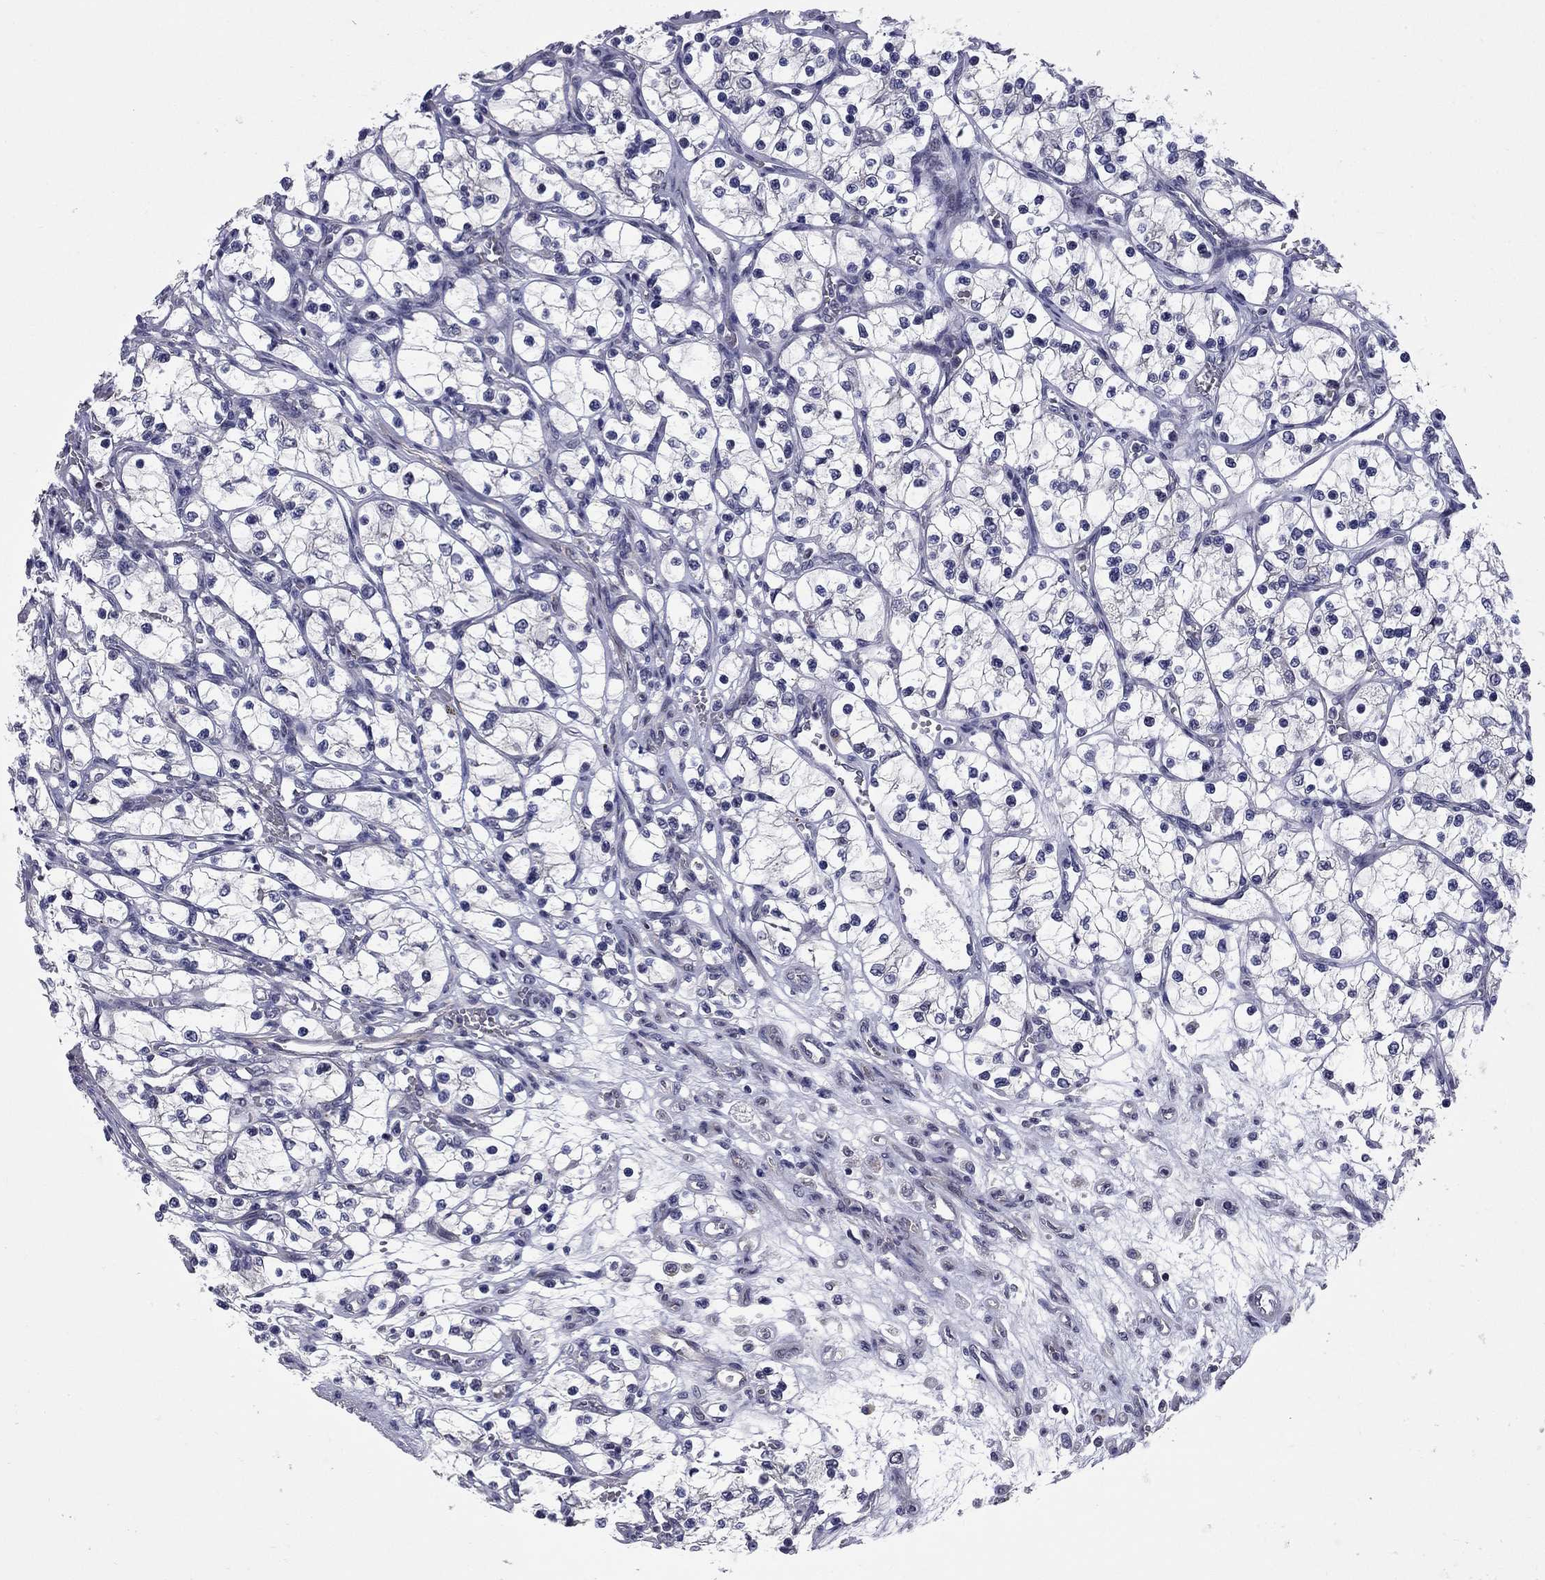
{"staining": {"intensity": "negative", "quantity": "none", "location": "none"}, "tissue": "renal cancer", "cell_type": "Tumor cells", "image_type": "cancer", "snomed": [{"axis": "morphology", "description": "Adenocarcinoma, NOS"}, {"axis": "topography", "description": "Kidney"}], "caption": "Renal cancer was stained to show a protein in brown. There is no significant expression in tumor cells. The staining was performed using DAB (3,3'-diaminobenzidine) to visualize the protein expression in brown, while the nuclei were stained in blue with hematoxylin (Magnification: 20x).", "gene": "HTR4", "patient": {"sex": "female", "age": 69}}